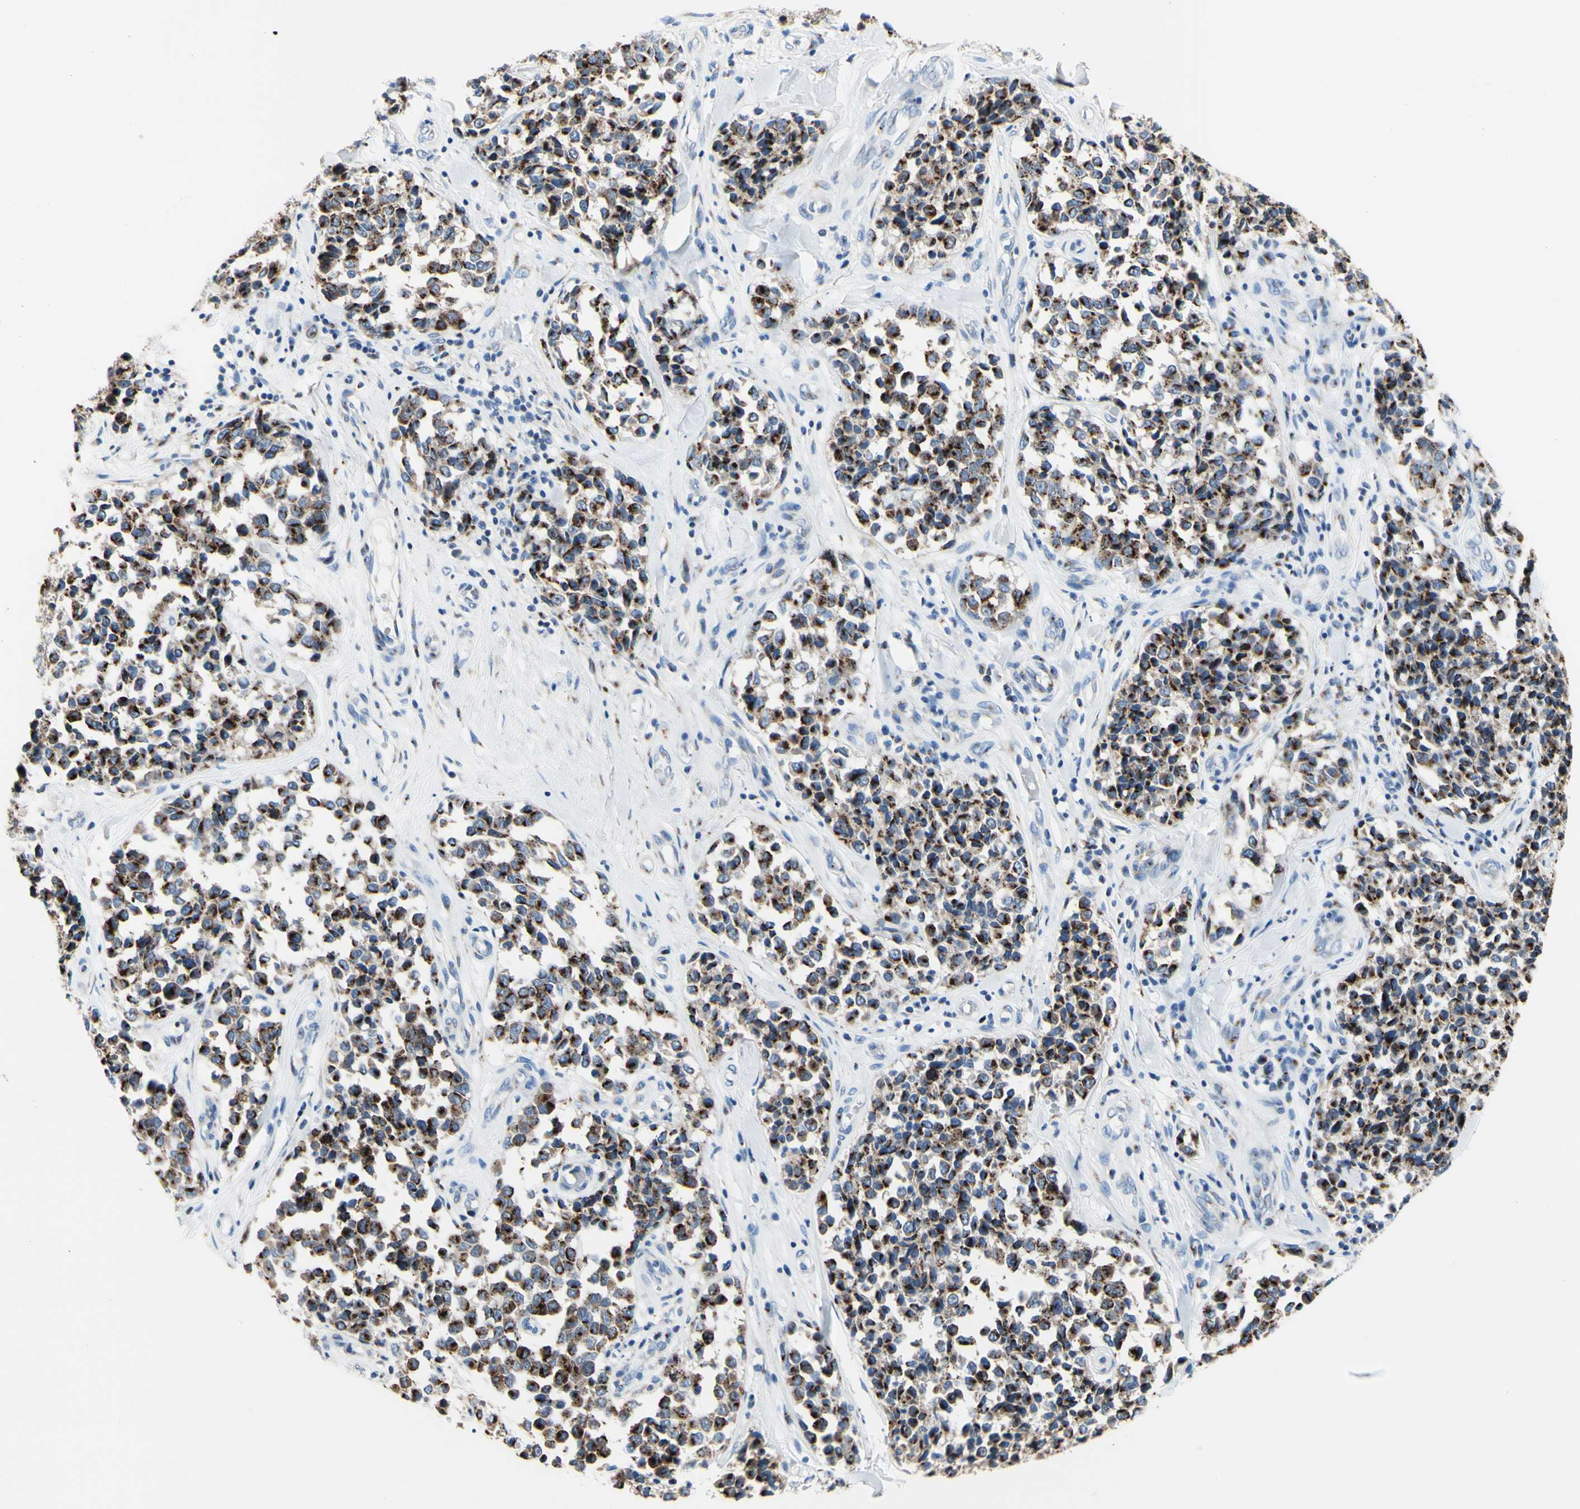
{"staining": {"intensity": "moderate", "quantity": ">75%", "location": "cytoplasmic/membranous"}, "tissue": "melanoma", "cell_type": "Tumor cells", "image_type": "cancer", "snomed": [{"axis": "morphology", "description": "Malignant melanoma, NOS"}, {"axis": "topography", "description": "Skin"}], "caption": "Melanoma stained with a protein marker shows moderate staining in tumor cells.", "gene": "GALNT2", "patient": {"sex": "female", "age": 64}}